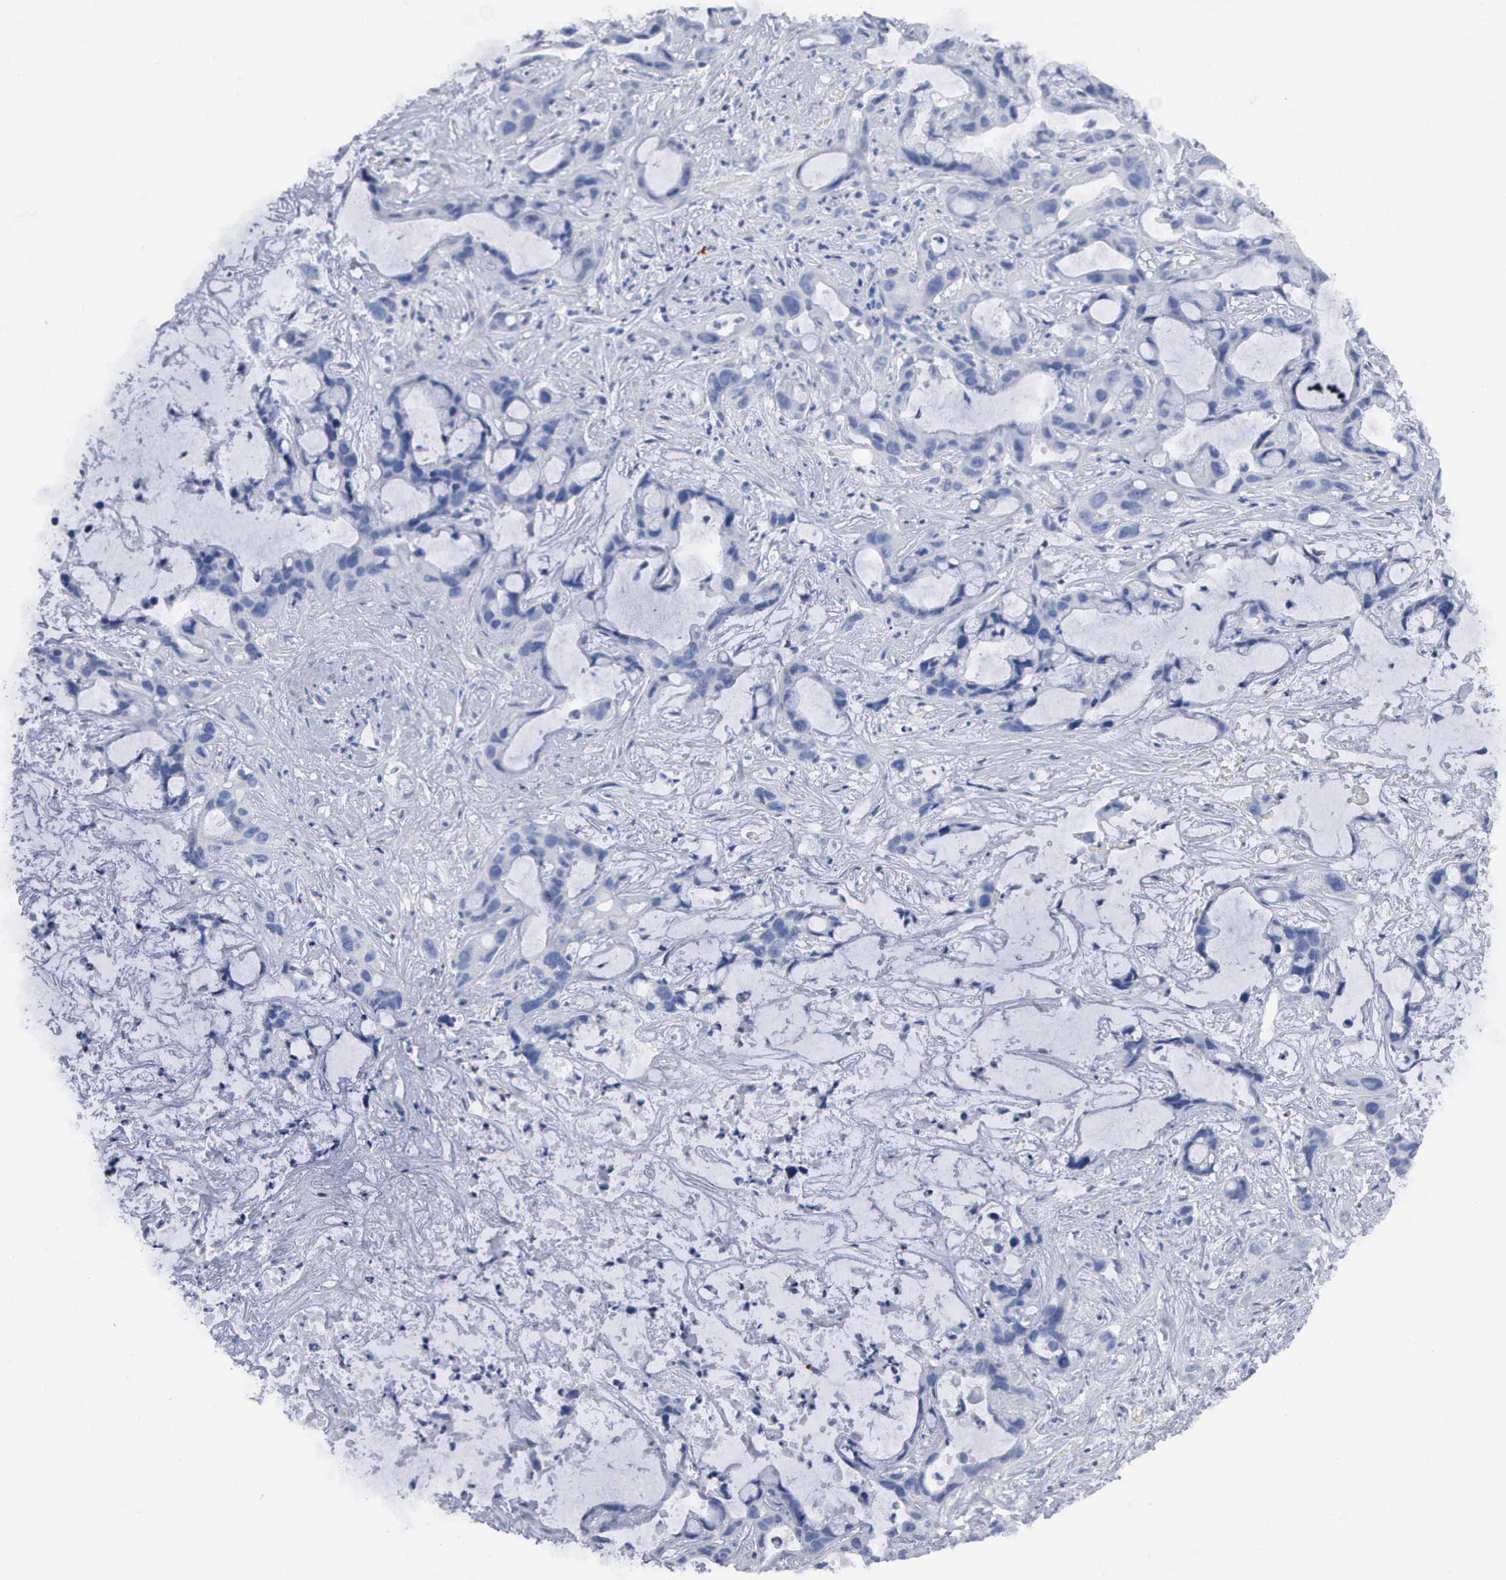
{"staining": {"intensity": "negative", "quantity": "none", "location": "none"}, "tissue": "liver cancer", "cell_type": "Tumor cells", "image_type": "cancer", "snomed": [{"axis": "morphology", "description": "Cholangiocarcinoma"}, {"axis": "topography", "description": "Liver"}], "caption": "Tumor cells show no significant positivity in liver cholangiocarcinoma.", "gene": "ASPHD2", "patient": {"sex": "female", "age": 65}}